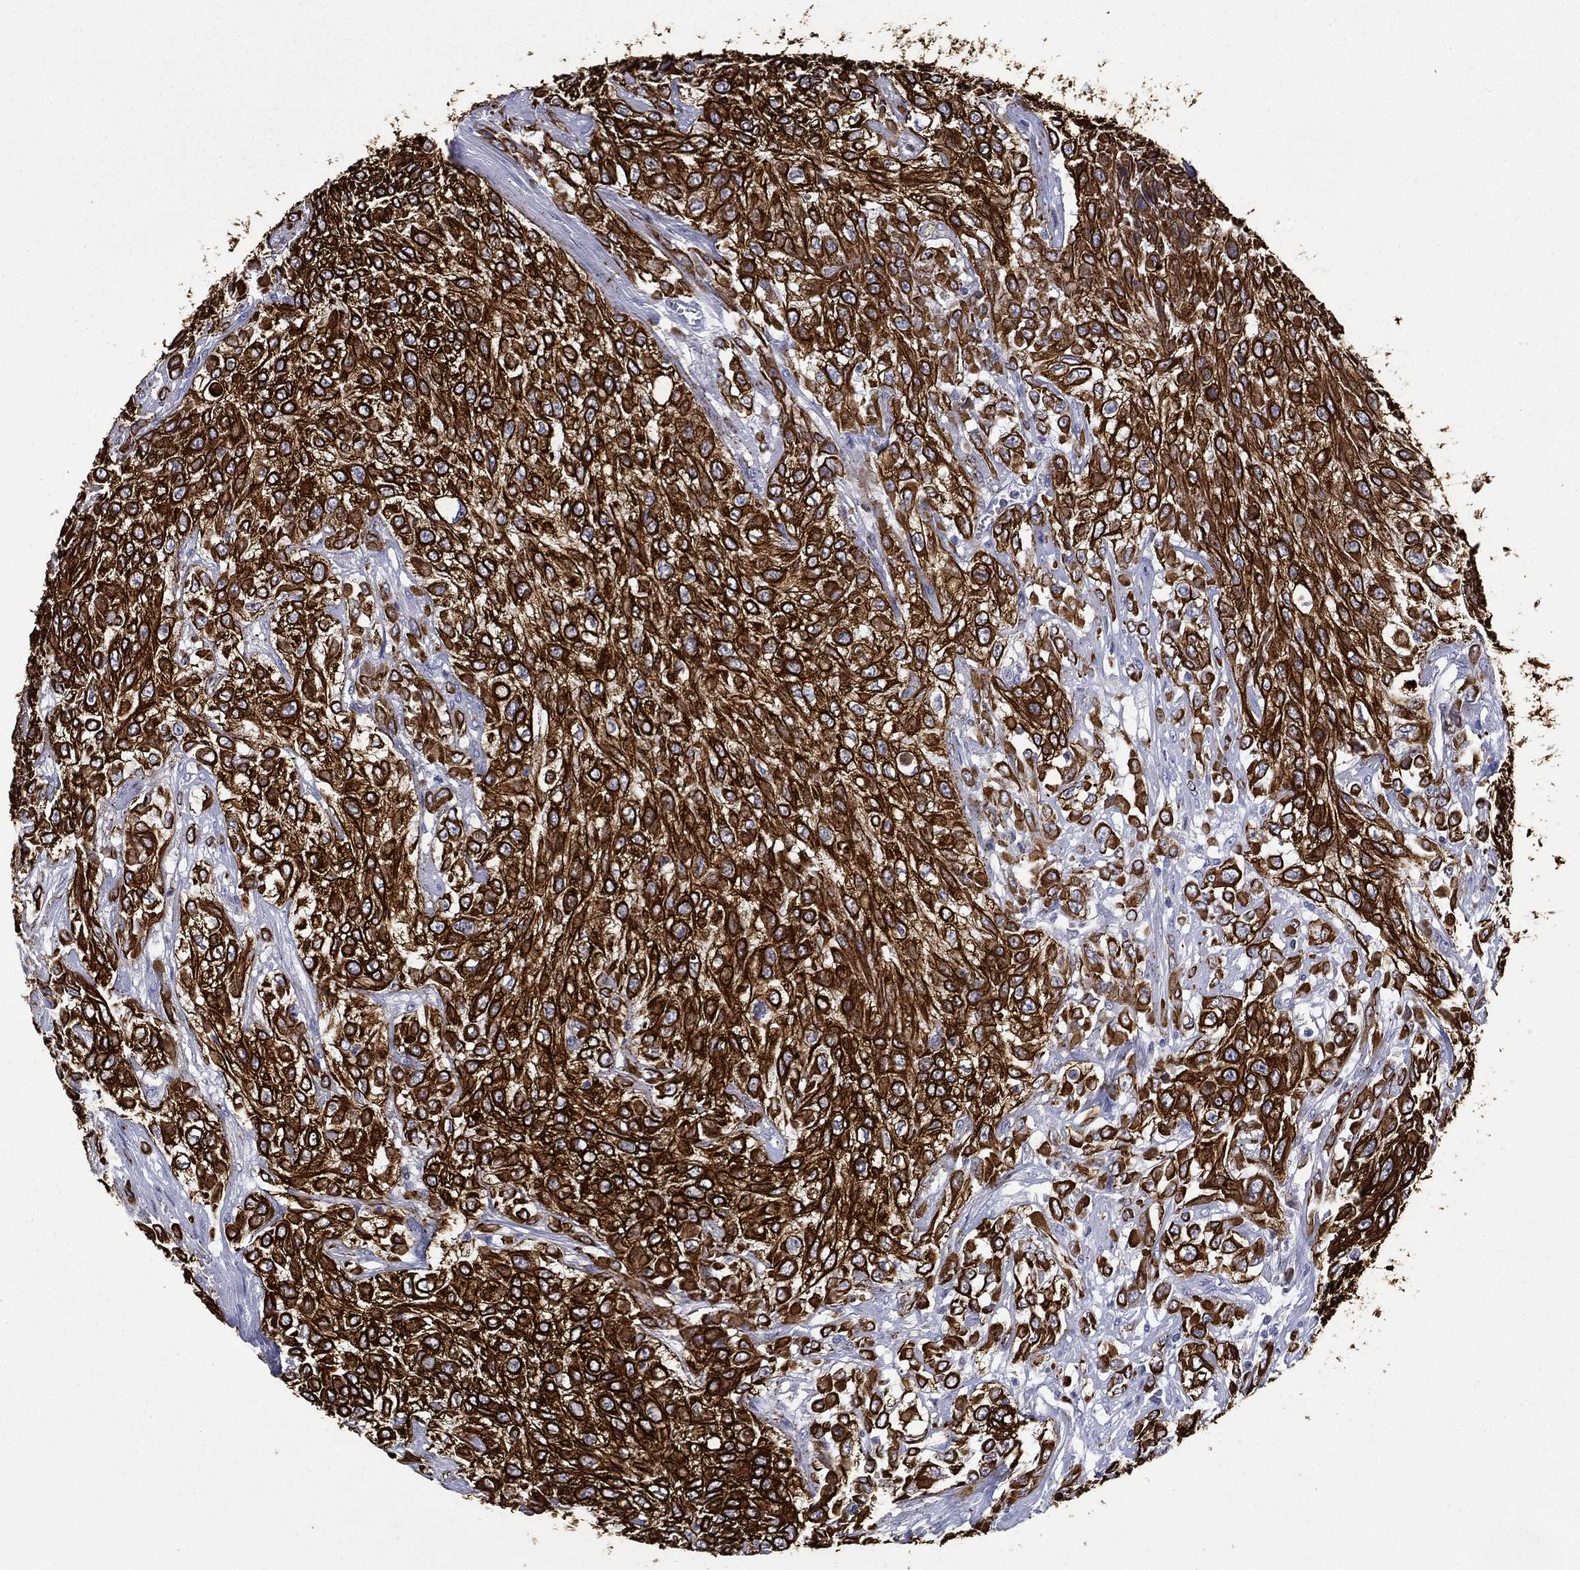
{"staining": {"intensity": "strong", "quantity": ">75%", "location": "cytoplasmic/membranous"}, "tissue": "urothelial cancer", "cell_type": "Tumor cells", "image_type": "cancer", "snomed": [{"axis": "morphology", "description": "Urothelial carcinoma, High grade"}, {"axis": "topography", "description": "Urinary bladder"}], "caption": "Tumor cells show strong cytoplasmic/membranous positivity in about >75% of cells in urothelial cancer. The staining is performed using DAB brown chromogen to label protein expression. The nuclei are counter-stained blue using hematoxylin.", "gene": "KRT7", "patient": {"sex": "male", "age": 57}}